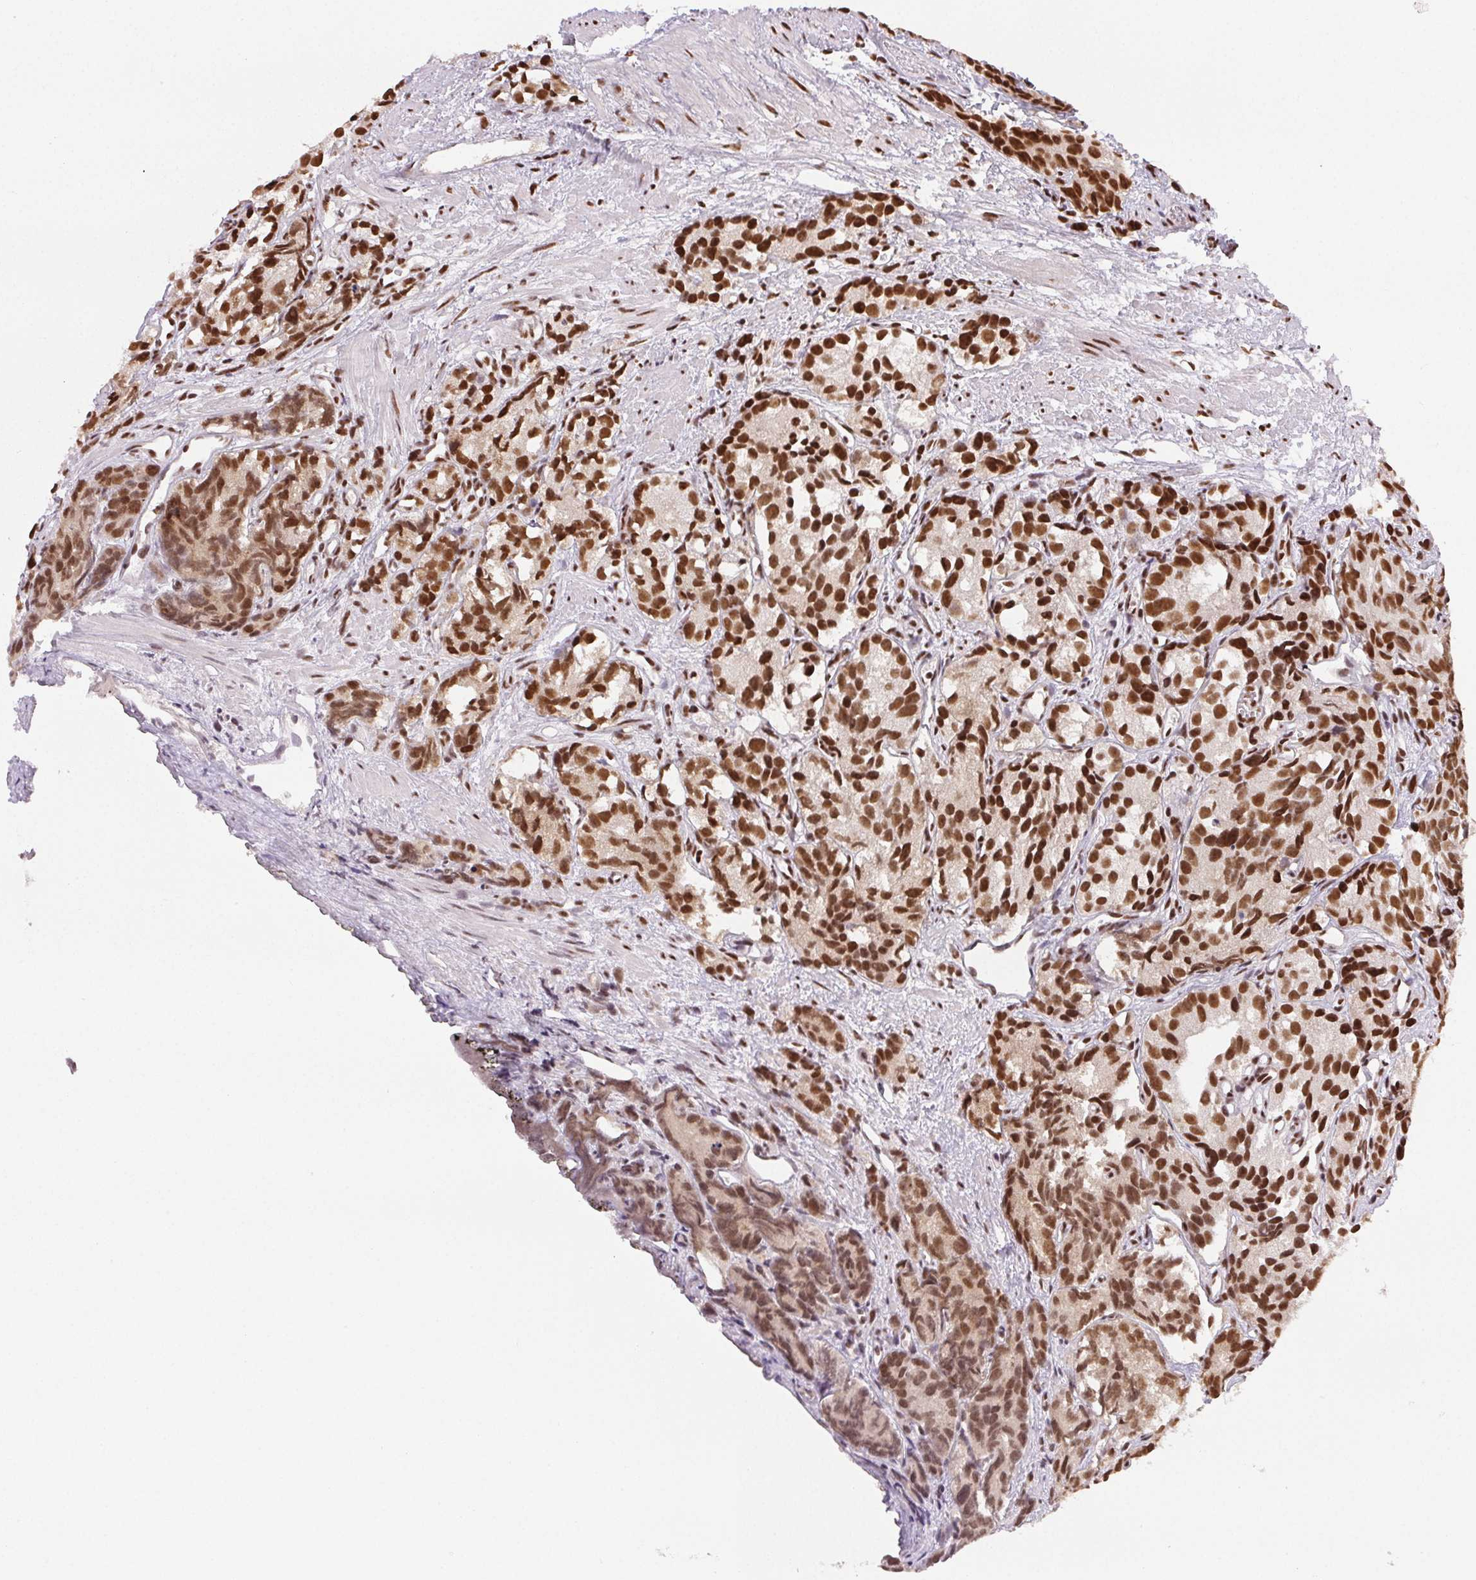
{"staining": {"intensity": "strong", "quantity": ">75%", "location": "nuclear"}, "tissue": "prostate cancer", "cell_type": "Tumor cells", "image_type": "cancer", "snomed": [{"axis": "morphology", "description": "Adenocarcinoma, High grade"}, {"axis": "topography", "description": "Prostate"}], "caption": "This photomicrograph exhibits immunohistochemistry (IHC) staining of prostate cancer (adenocarcinoma (high-grade)), with high strong nuclear staining in approximately >75% of tumor cells.", "gene": "IK", "patient": {"sex": "male", "age": 77}}